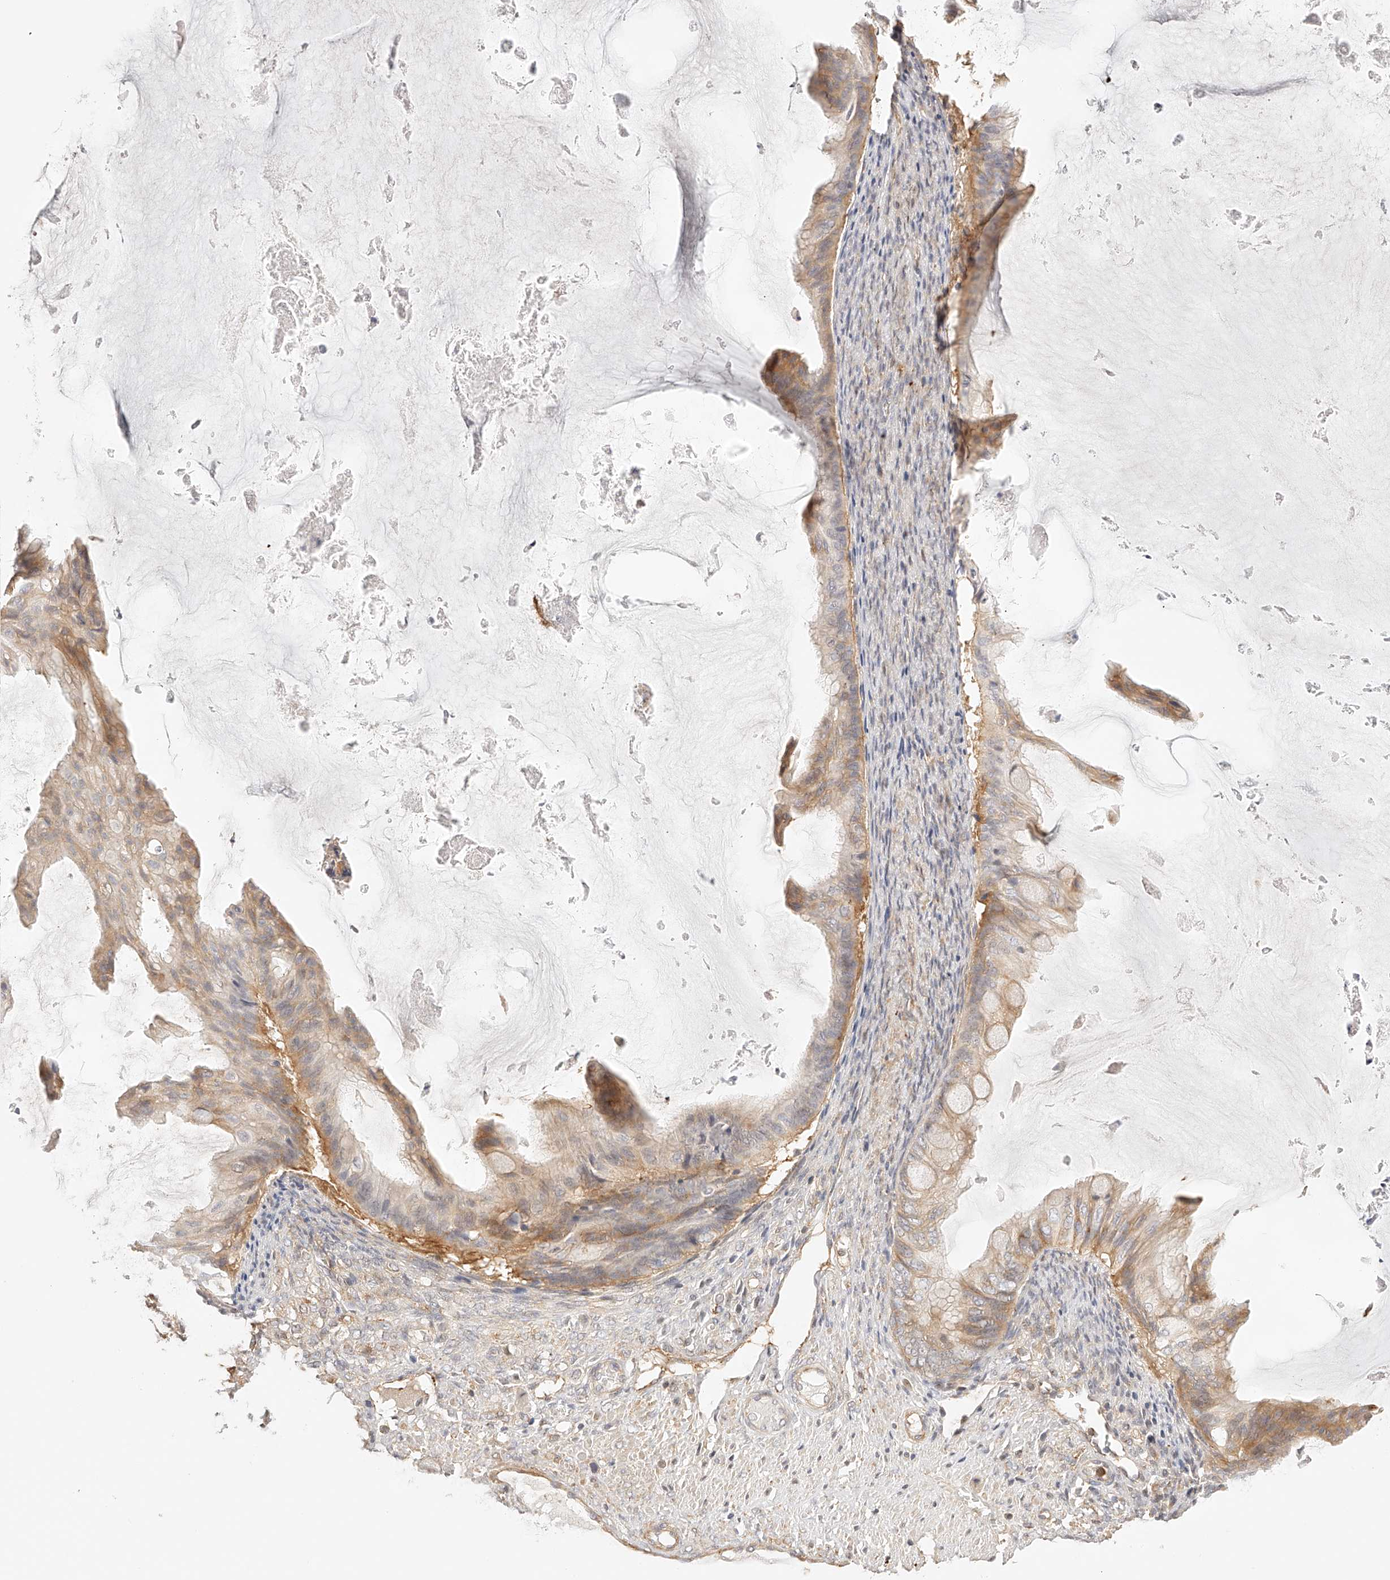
{"staining": {"intensity": "weak", "quantity": "25%-75%", "location": "cytoplasmic/membranous"}, "tissue": "ovarian cancer", "cell_type": "Tumor cells", "image_type": "cancer", "snomed": [{"axis": "morphology", "description": "Cystadenocarcinoma, mucinous, NOS"}, {"axis": "topography", "description": "Ovary"}], "caption": "Weak cytoplasmic/membranous protein positivity is present in approximately 25%-75% of tumor cells in ovarian cancer.", "gene": "SYNC", "patient": {"sex": "female", "age": 61}}